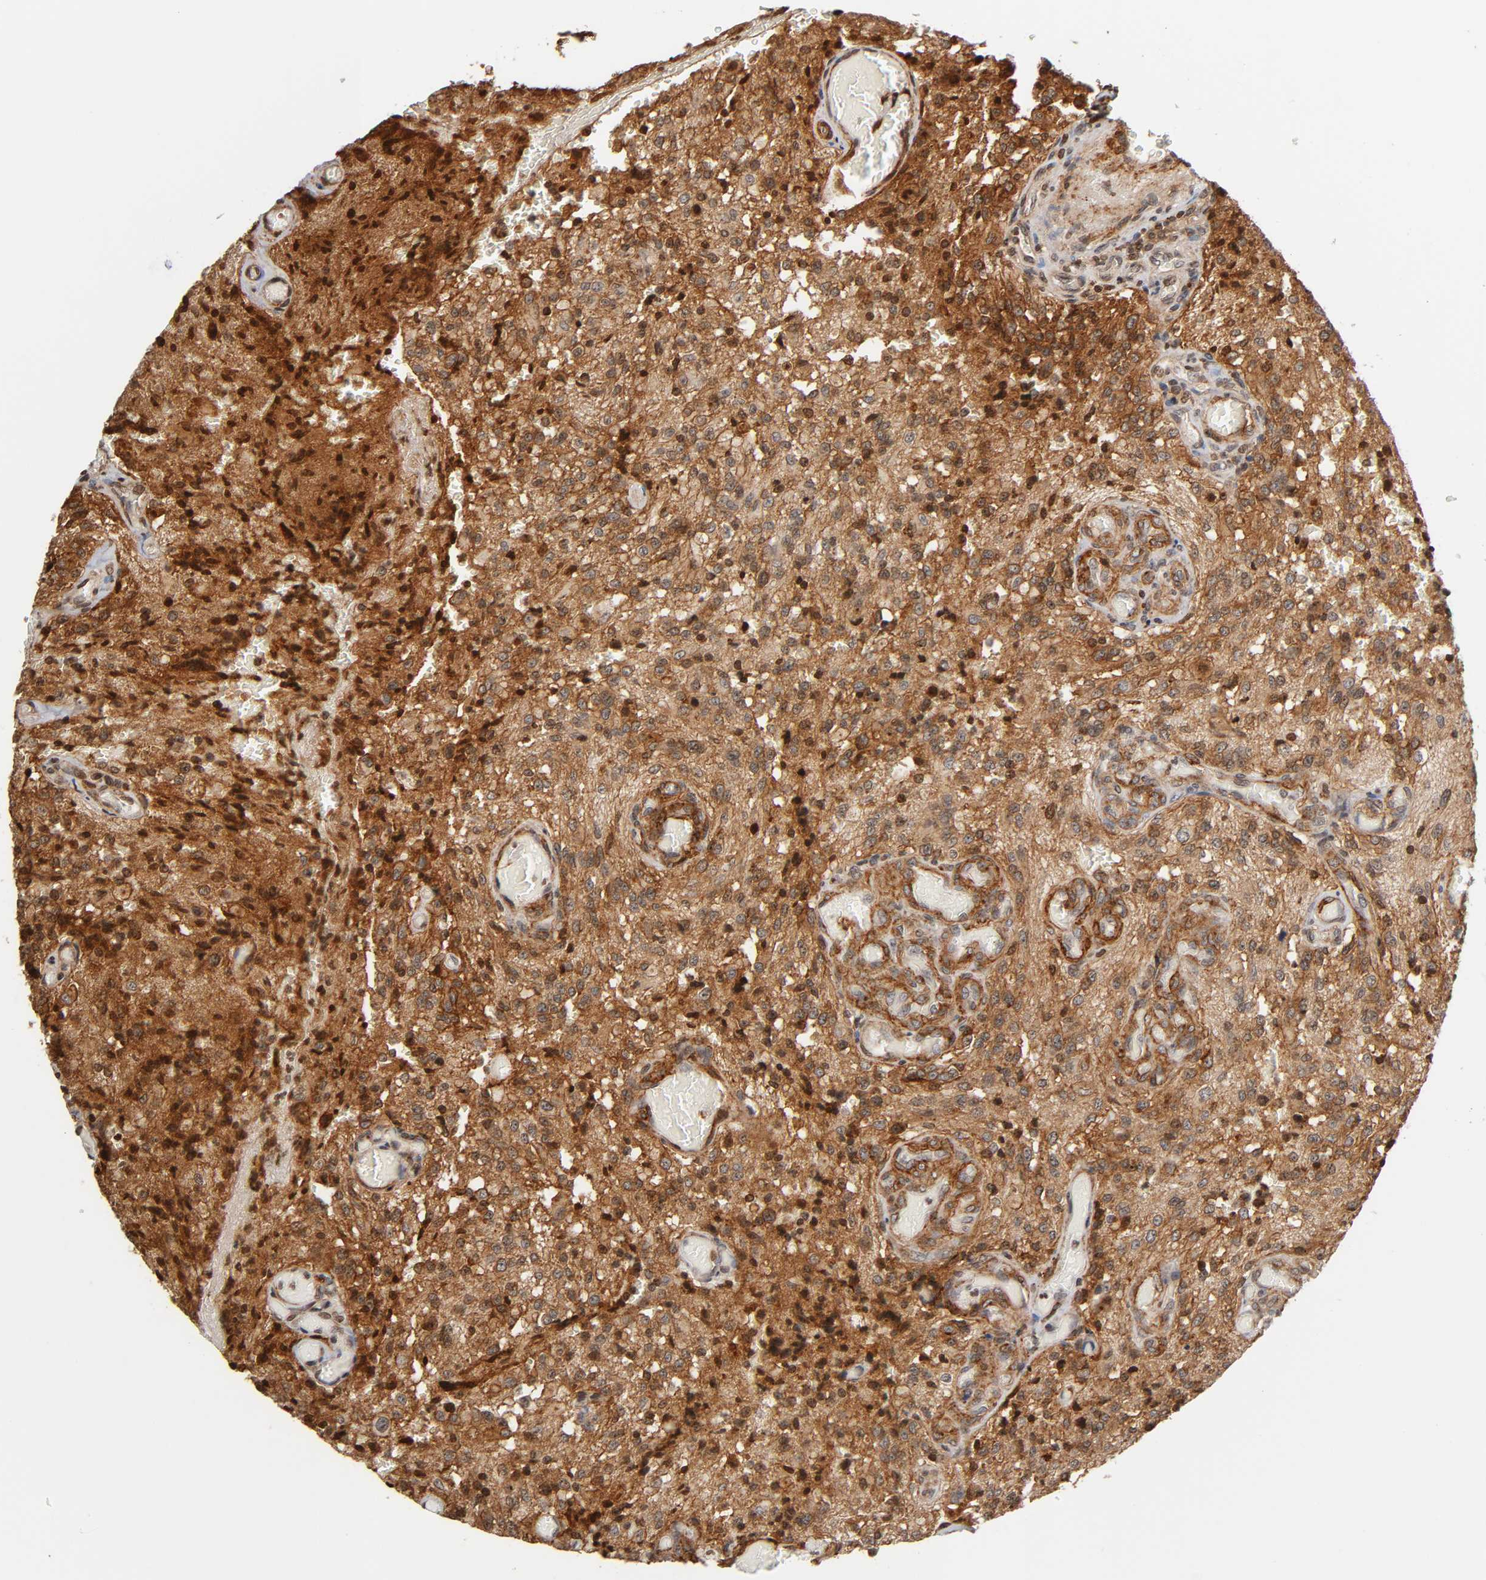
{"staining": {"intensity": "strong", "quantity": ">75%", "location": "cytoplasmic/membranous,nuclear"}, "tissue": "glioma", "cell_type": "Tumor cells", "image_type": "cancer", "snomed": [{"axis": "morphology", "description": "Normal tissue, NOS"}, {"axis": "morphology", "description": "Glioma, malignant, High grade"}, {"axis": "topography", "description": "Cerebral cortex"}], "caption": "About >75% of tumor cells in glioma display strong cytoplasmic/membranous and nuclear protein positivity as visualized by brown immunohistochemical staining.", "gene": "ITGAV", "patient": {"sex": "male", "age": 56}}